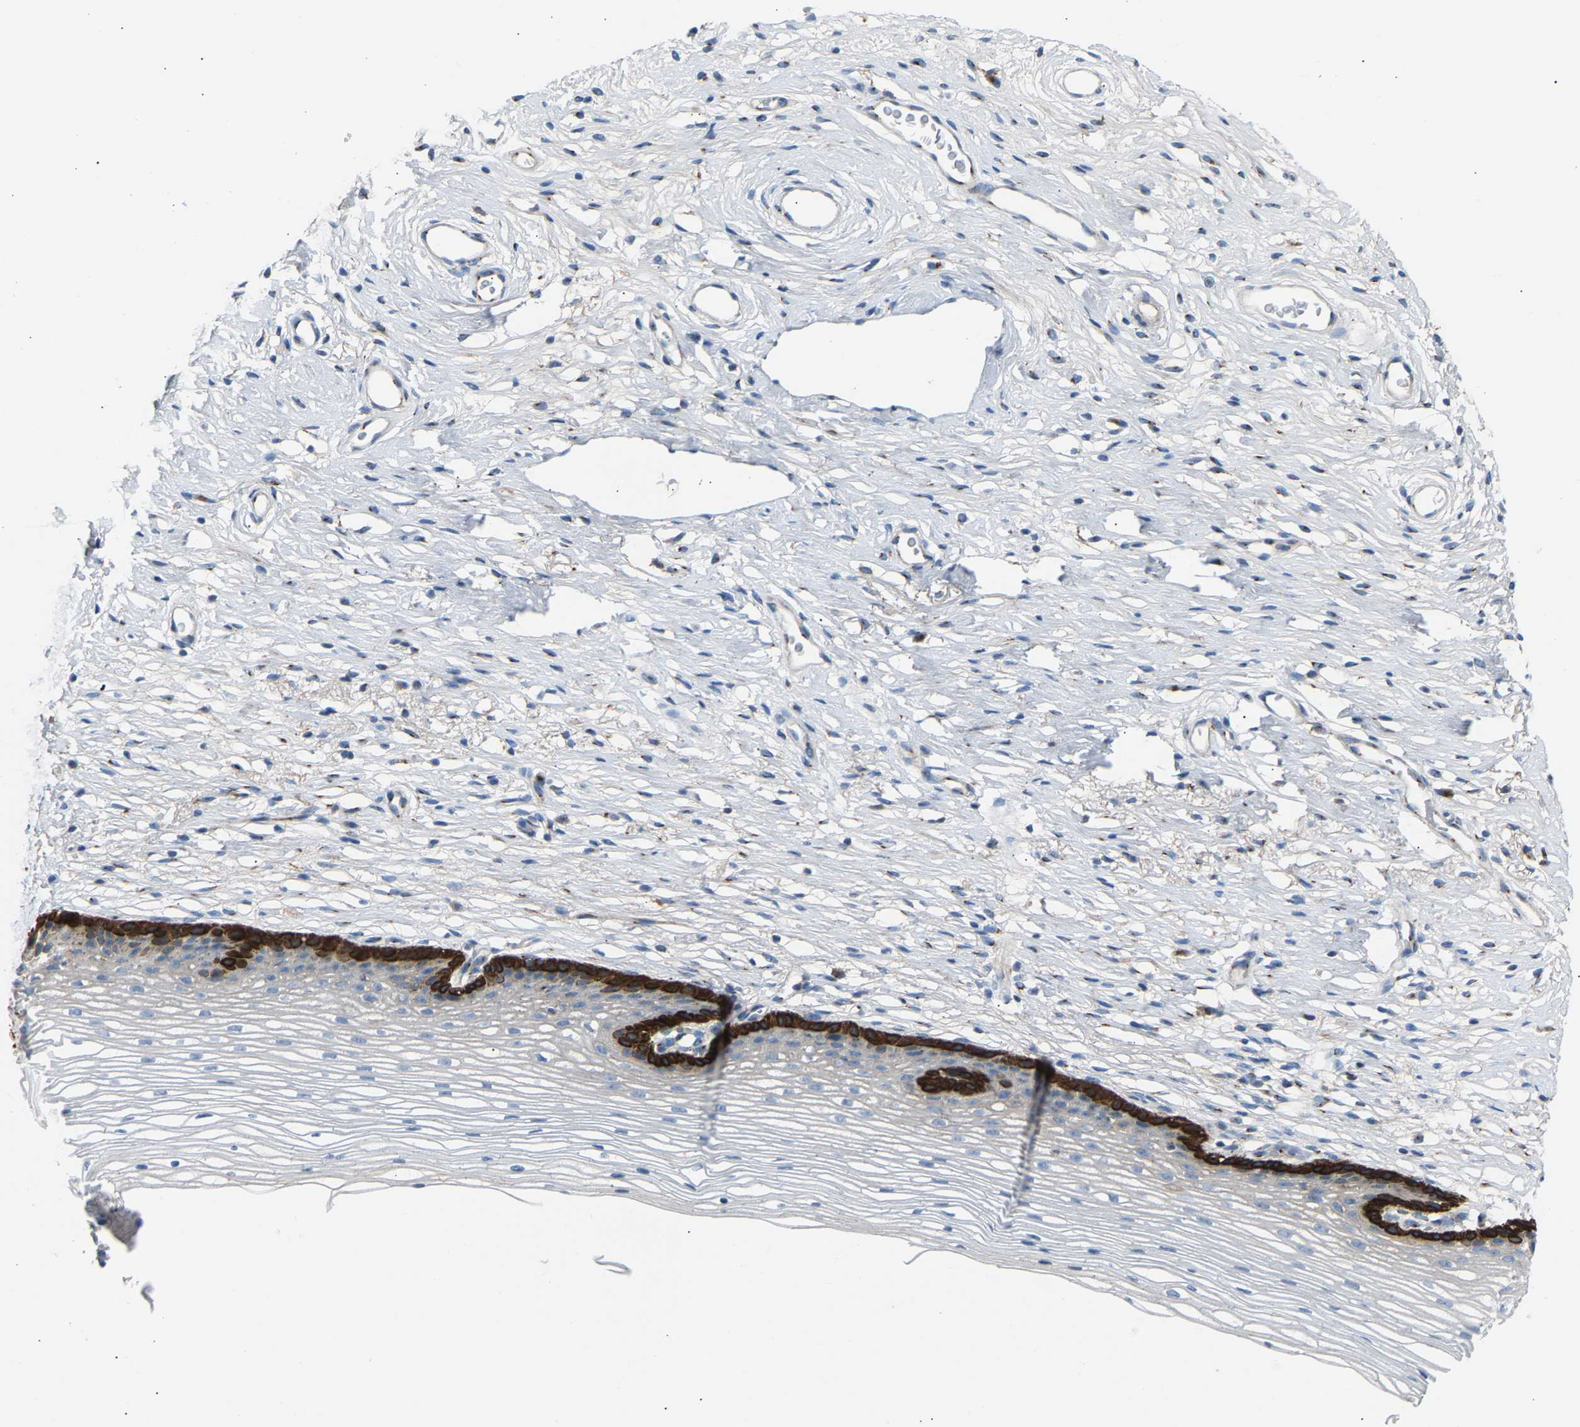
{"staining": {"intensity": "negative", "quantity": "none", "location": "none"}, "tissue": "cervix", "cell_type": "Glandular cells", "image_type": "normal", "snomed": [{"axis": "morphology", "description": "Normal tissue, NOS"}, {"axis": "topography", "description": "Cervix"}], "caption": "DAB immunohistochemical staining of benign human cervix displays no significant expression in glandular cells.", "gene": "CYREN", "patient": {"sex": "female", "age": 77}}